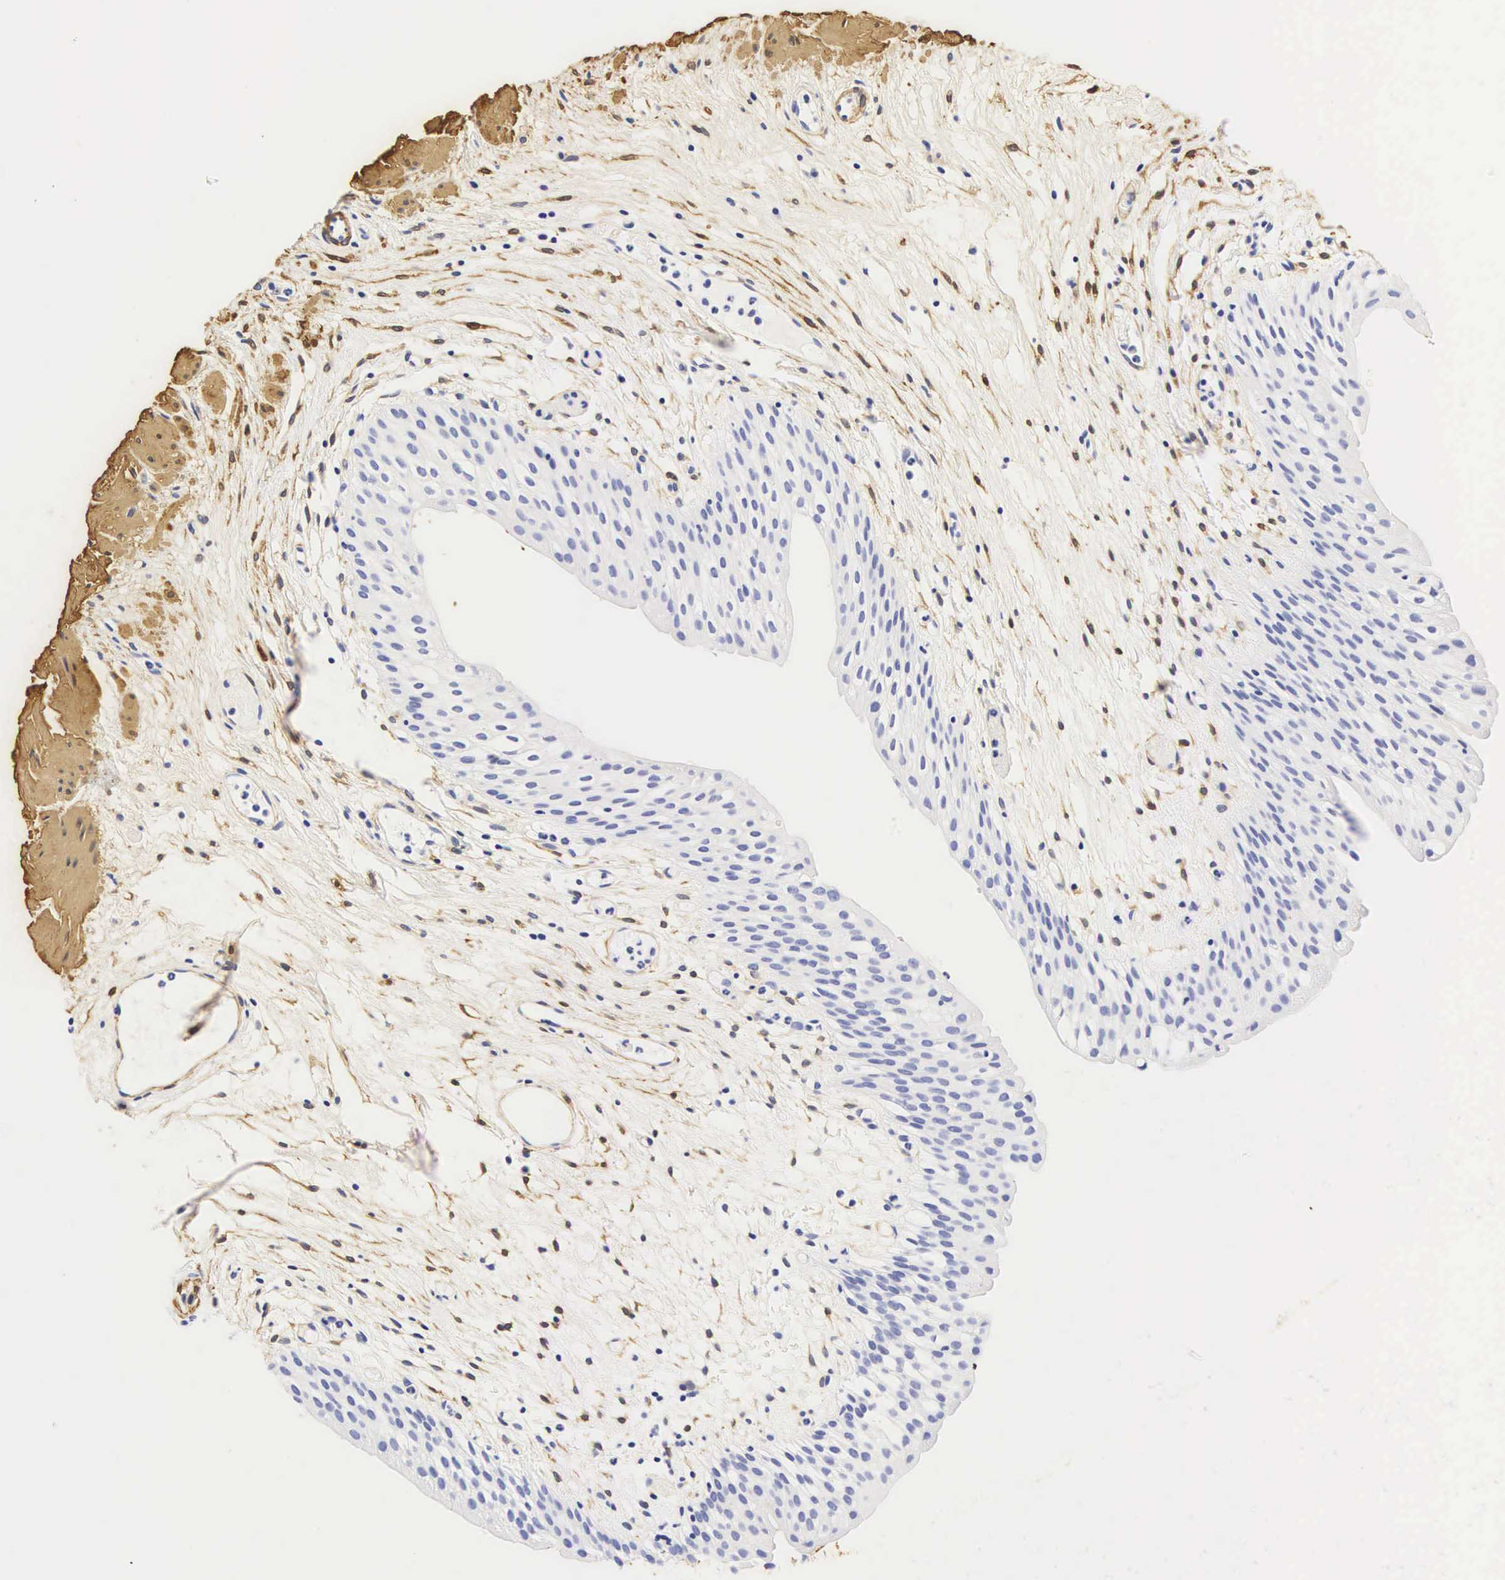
{"staining": {"intensity": "negative", "quantity": "none", "location": "none"}, "tissue": "urinary bladder", "cell_type": "Urothelial cells", "image_type": "normal", "snomed": [{"axis": "morphology", "description": "Normal tissue, NOS"}, {"axis": "topography", "description": "Urinary bladder"}], "caption": "IHC micrograph of normal urinary bladder: human urinary bladder stained with DAB exhibits no significant protein positivity in urothelial cells.", "gene": "CNN1", "patient": {"sex": "male", "age": 48}}